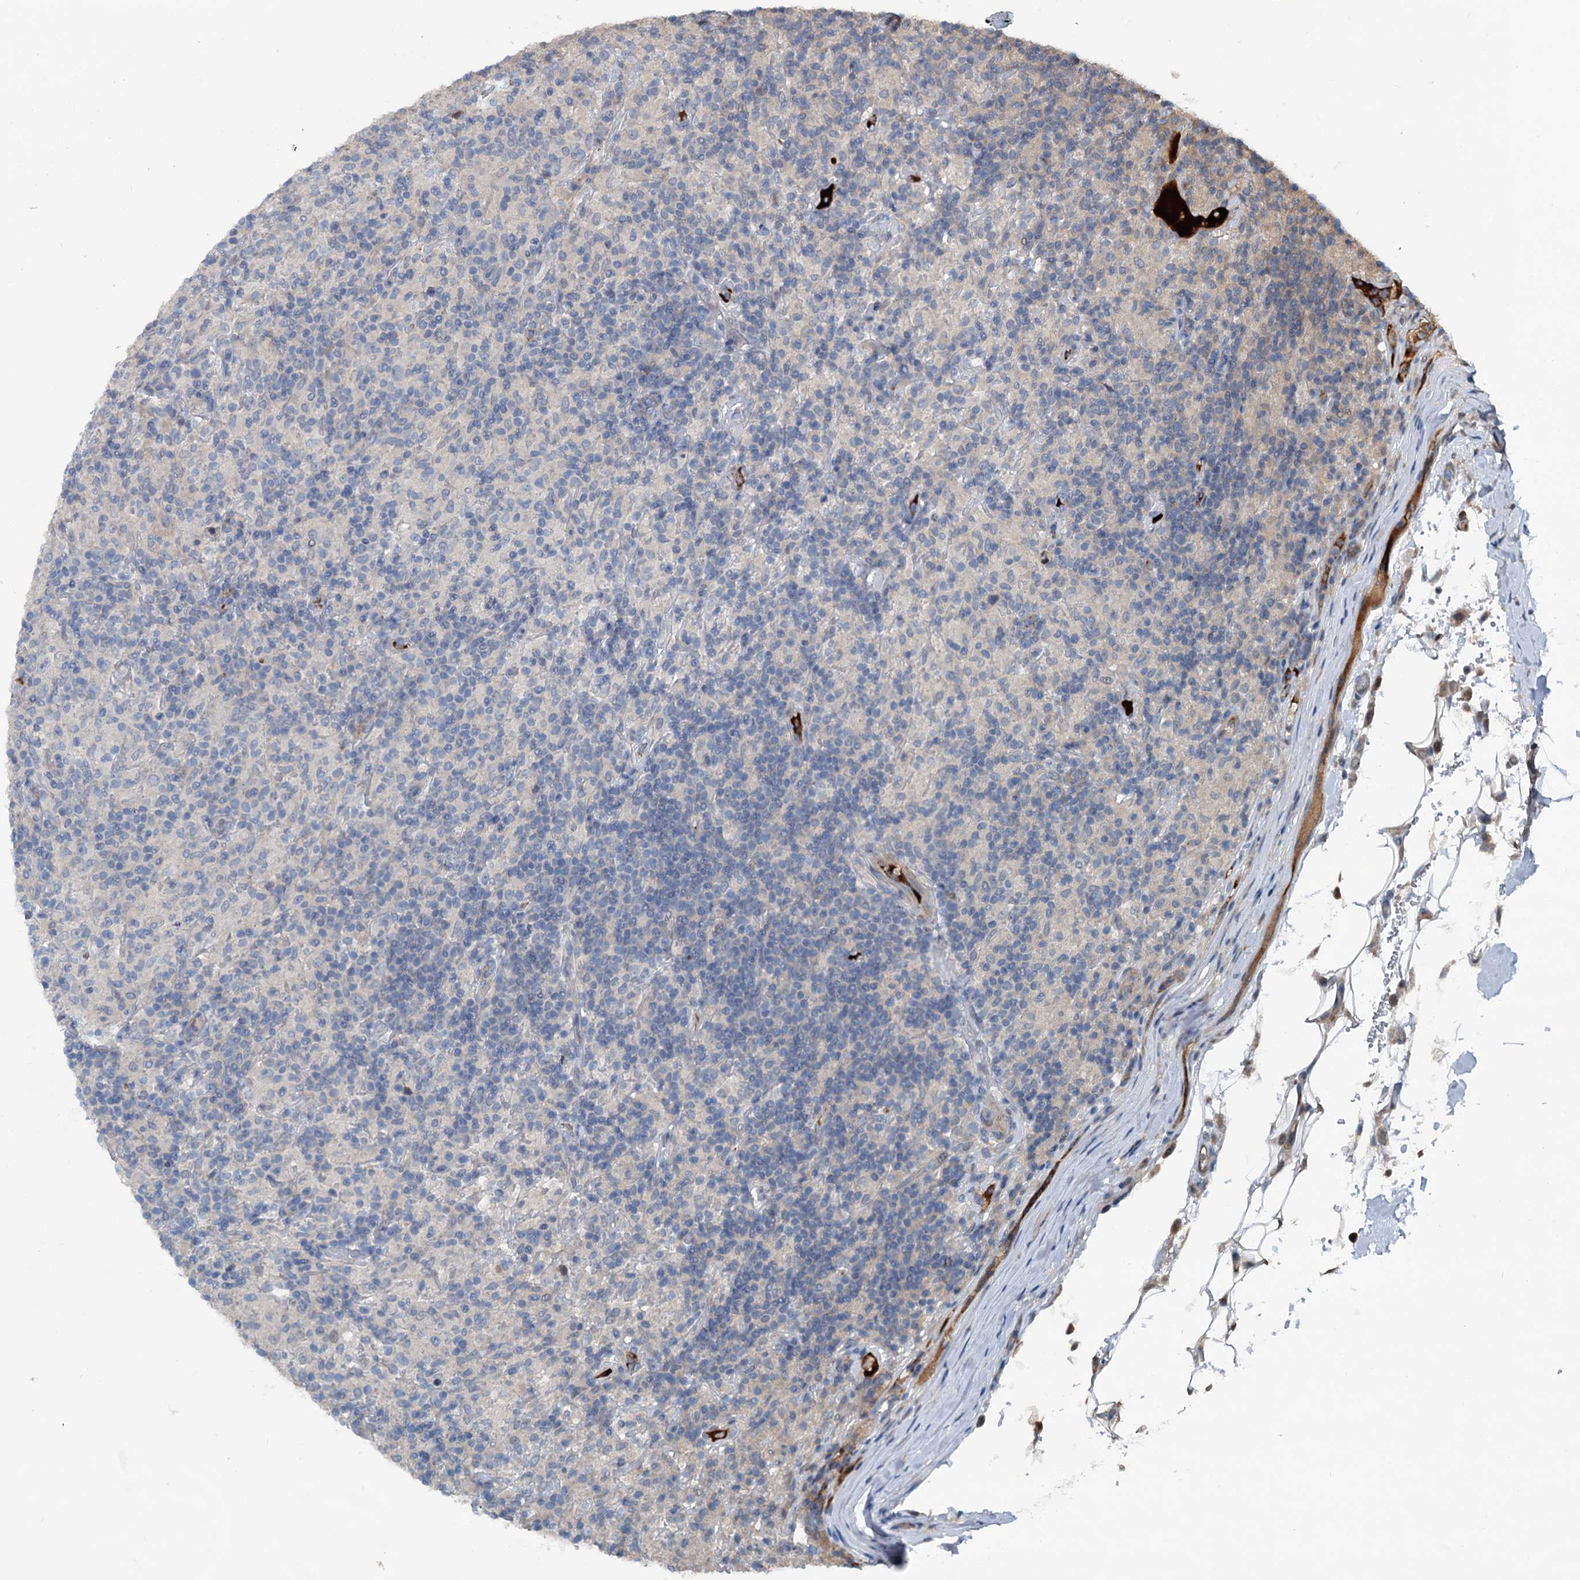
{"staining": {"intensity": "negative", "quantity": "none", "location": "none"}, "tissue": "lymphoma", "cell_type": "Tumor cells", "image_type": "cancer", "snomed": [{"axis": "morphology", "description": "Hodgkin's disease, NOS"}, {"axis": "topography", "description": "Lymph node"}], "caption": "Lymphoma was stained to show a protein in brown. There is no significant positivity in tumor cells.", "gene": "TEDC1", "patient": {"sex": "male", "age": 70}}